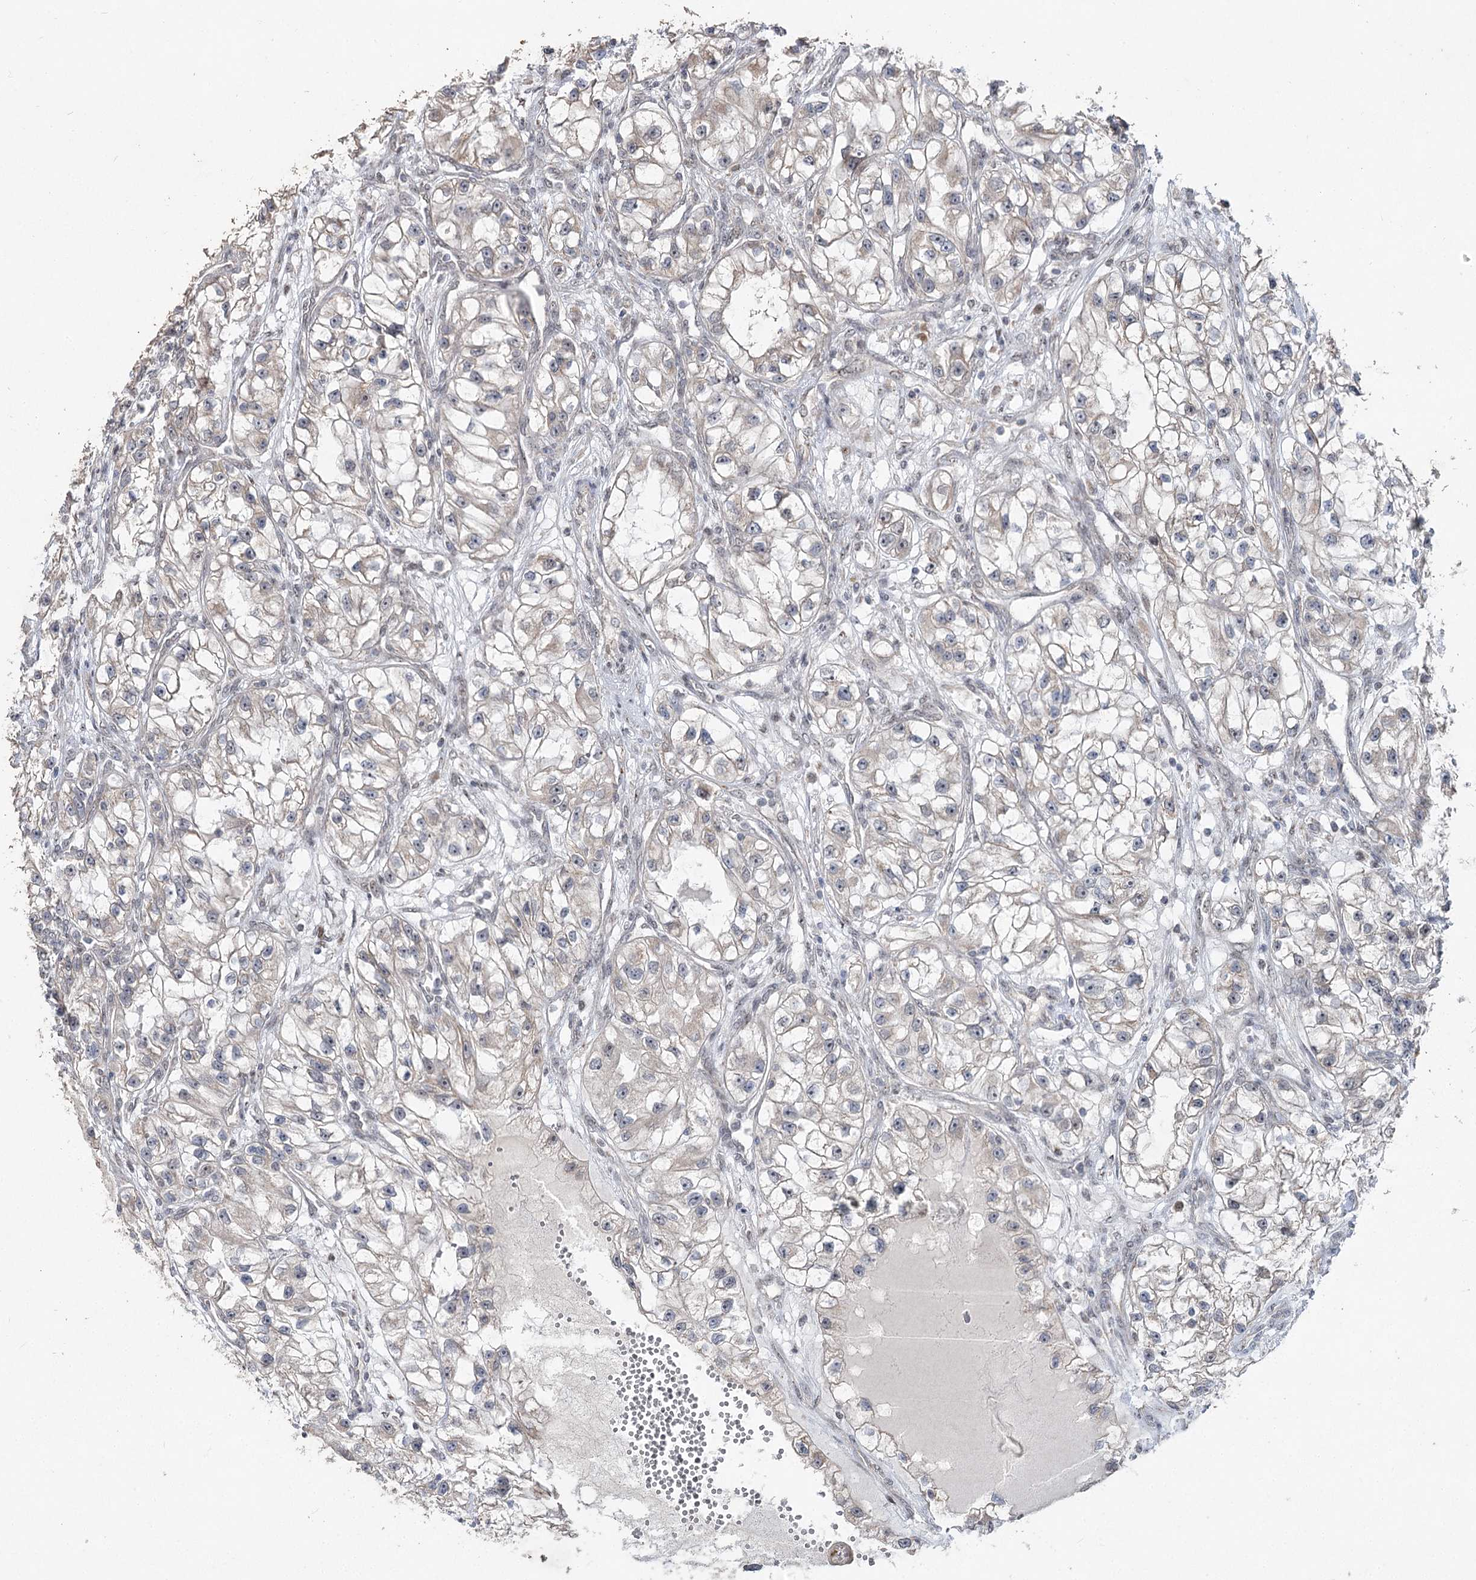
{"staining": {"intensity": "negative", "quantity": "none", "location": "none"}, "tissue": "renal cancer", "cell_type": "Tumor cells", "image_type": "cancer", "snomed": [{"axis": "morphology", "description": "Adenocarcinoma, NOS"}, {"axis": "topography", "description": "Kidney"}], "caption": "This is a image of immunohistochemistry (IHC) staining of renal adenocarcinoma, which shows no staining in tumor cells. (Immunohistochemistry, brightfield microscopy, high magnification).", "gene": "RUFY4", "patient": {"sex": "female", "age": 57}}